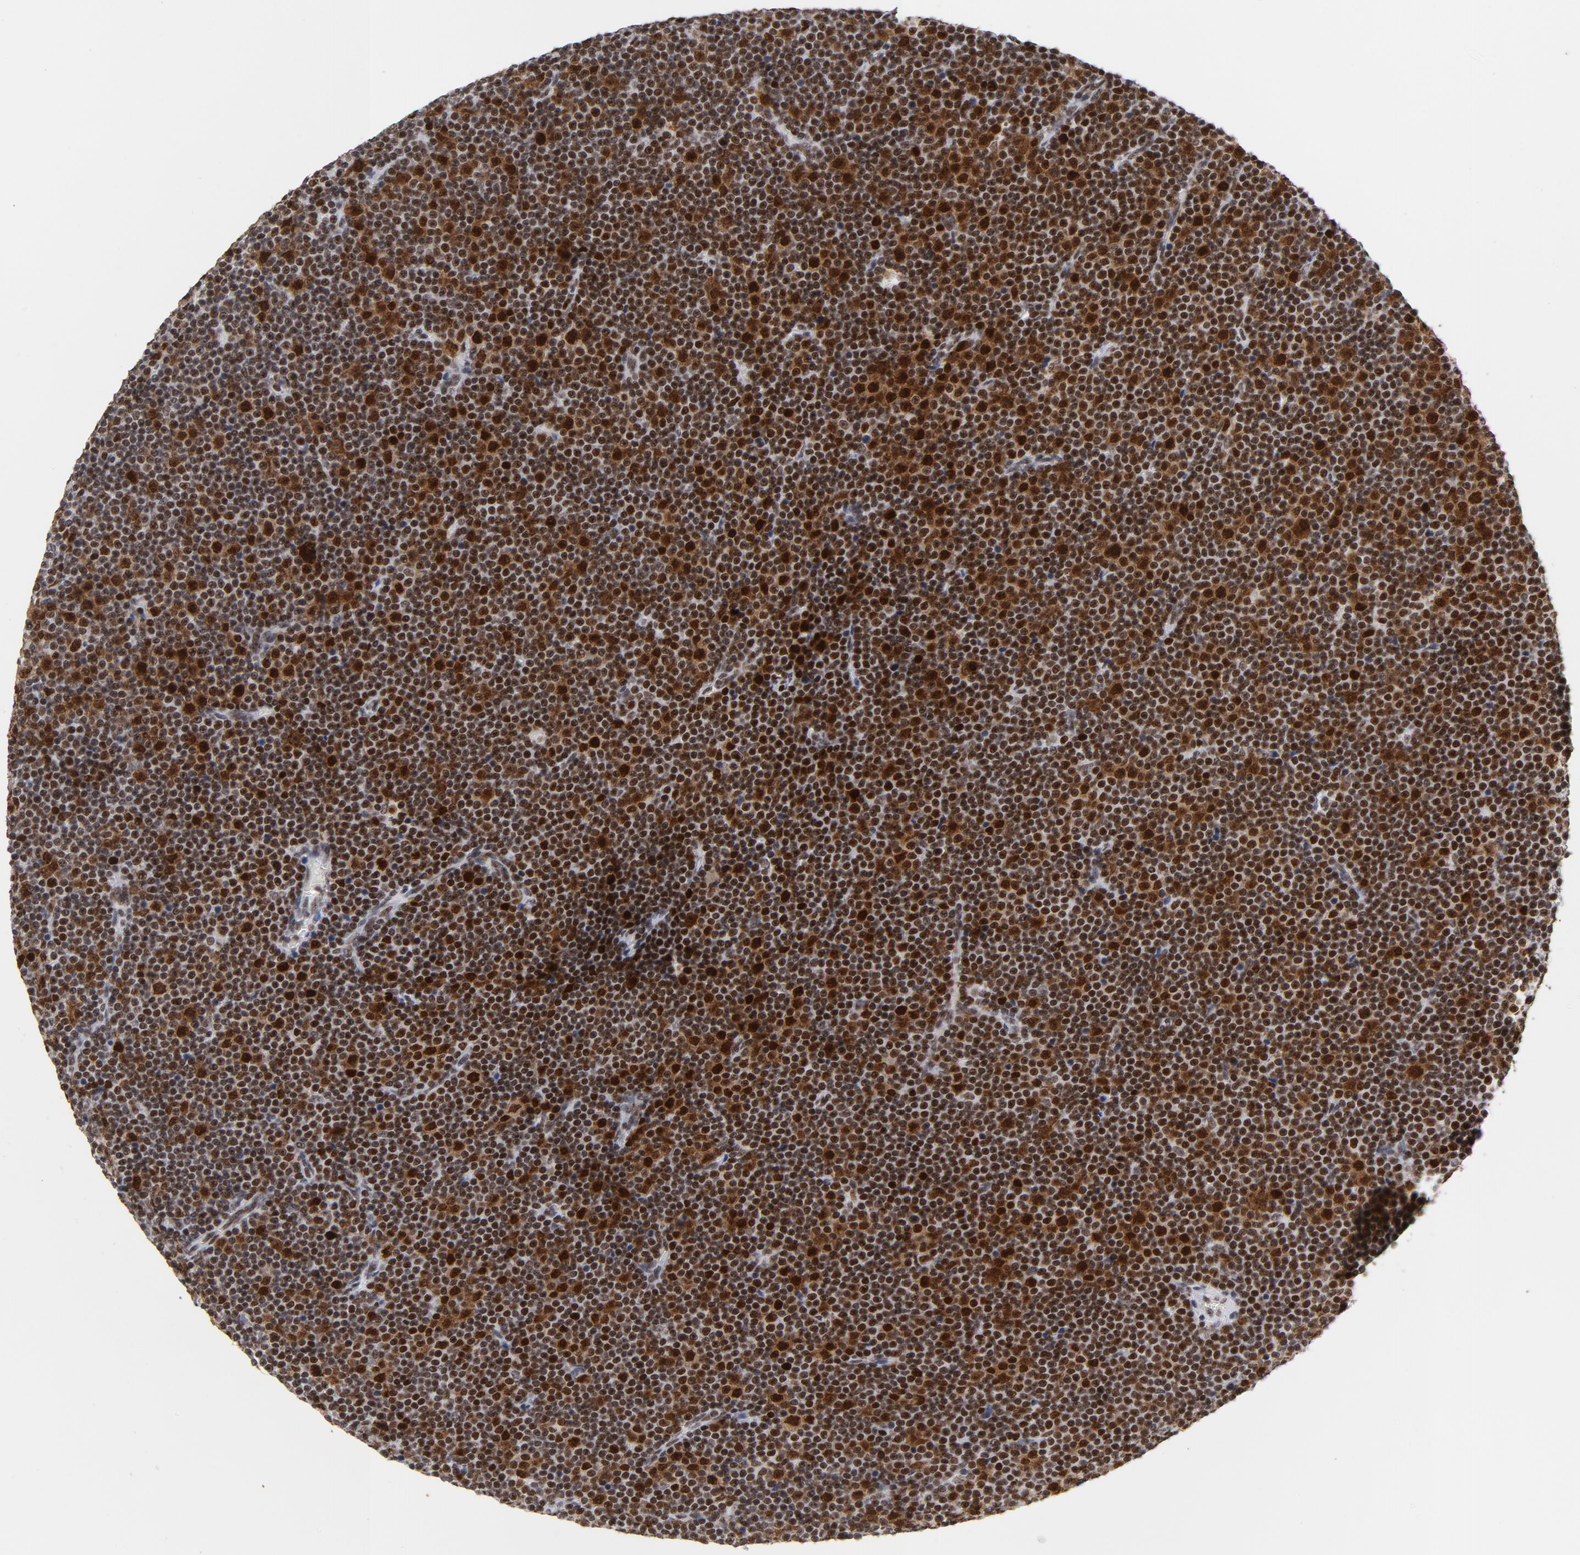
{"staining": {"intensity": "strong", "quantity": ">75%", "location": "nuclear"}, "tissue": "lymphoma", "cell_type": "Tumor cells", "image_type": "cancer", "snomed": [{"axis": "morphology", "description": "Malignant lymphoma, non-Hodgkin's type, Low grade"}, {"axis": "topography", "description": "Lymph node"}], "caption": "Brown immunohistochemical staining in malignant lymphoma, non-Hodgkin's type (low-grade) reveals strong nuclear expression in about >75% of tumor cells. Using DAB (brown) and hematoxylin (blue) stains, captured at high magnification using brightfield microscopy.", "gene": "RFC4", "patient": {"sex": "female", "age": 67}}